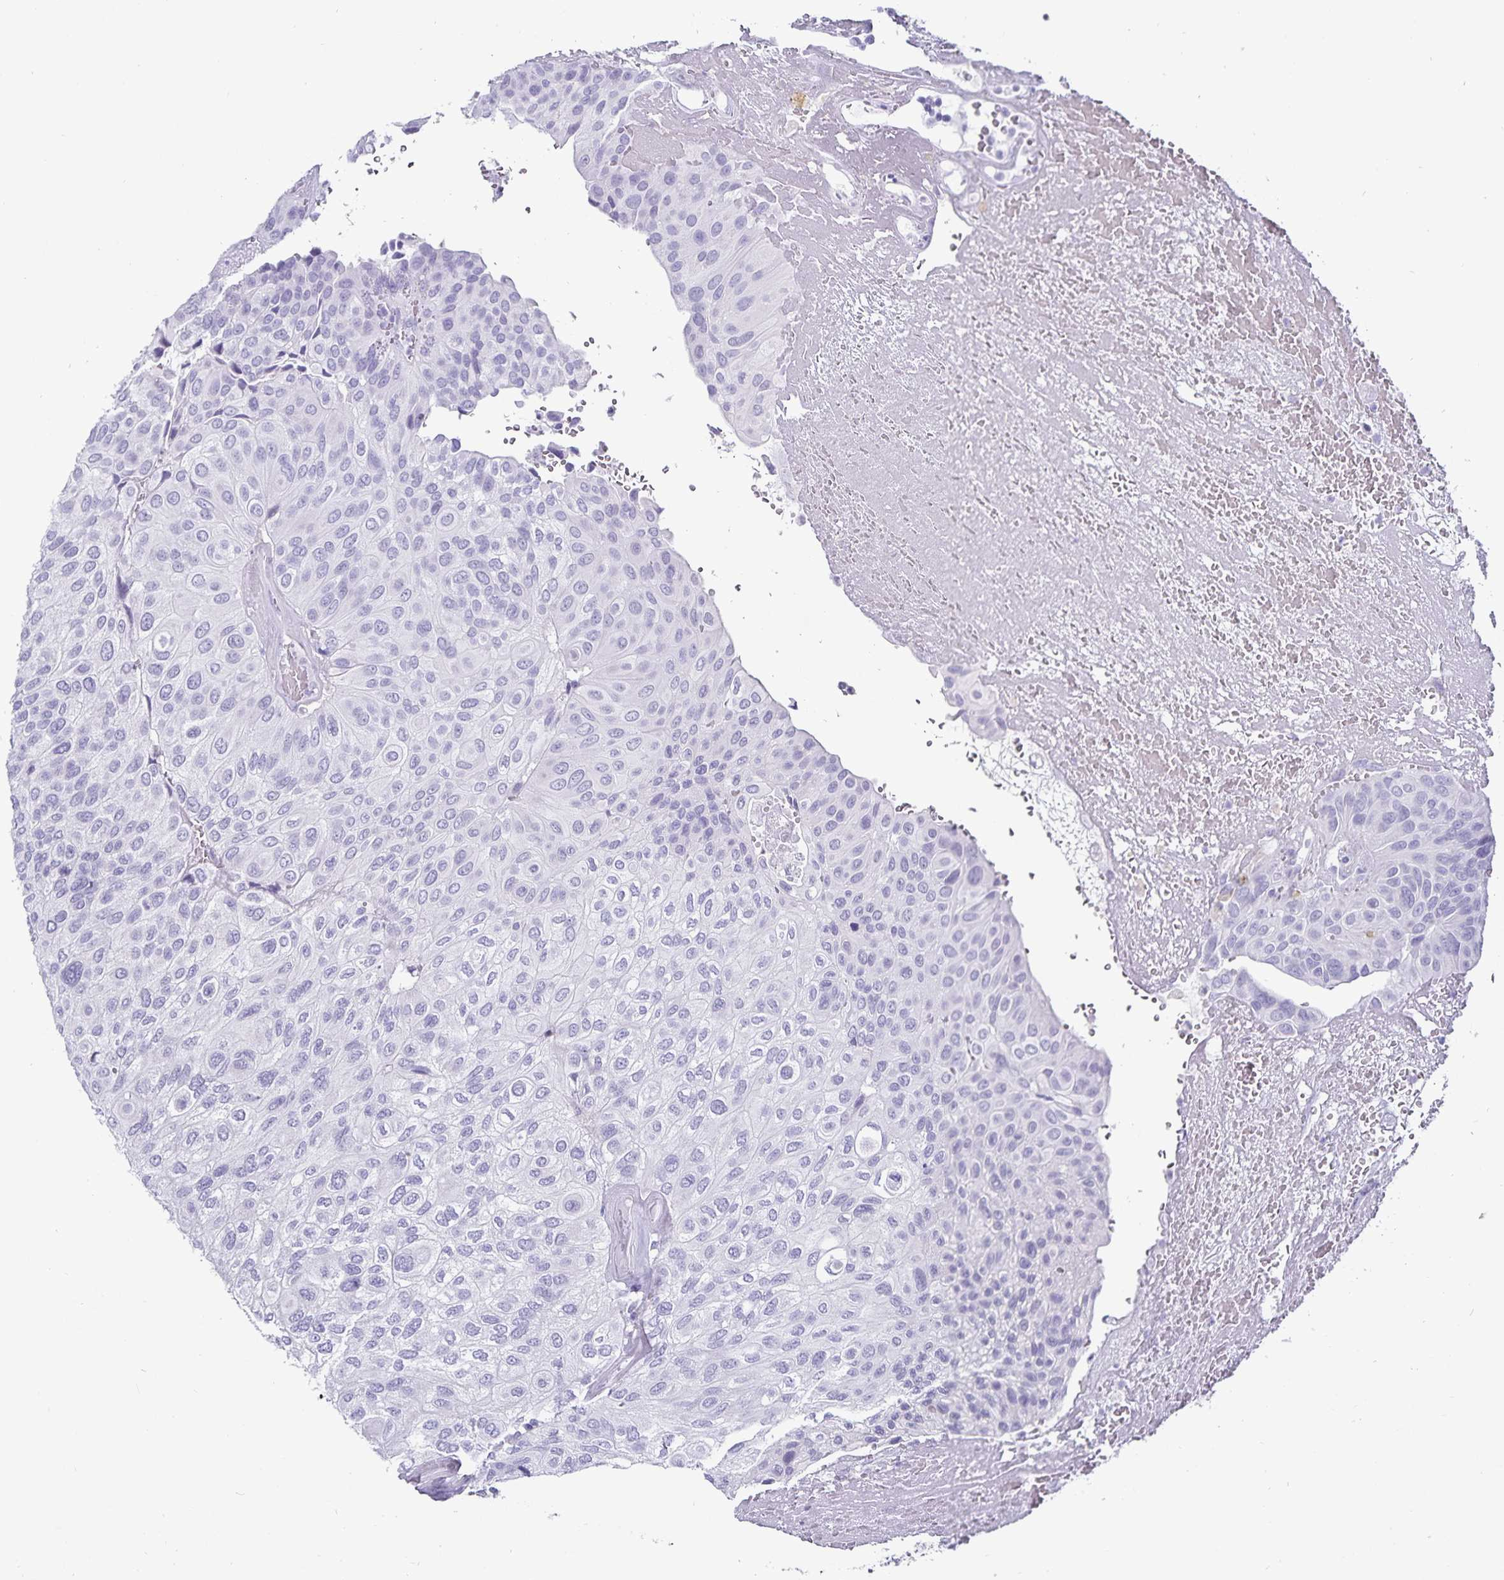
{"staining": {"intensity": "negative", "quantity": "none", "location": "none"}, "tissue": "urothelial cancer", "cell_type": "Tumor cells", "image_type": "cancer", "snomed": [{"axis": "morphology", "description": "Urothelial carcinoma, High grade"}, {"axis": "topography", "description": "Urinary bladder"}], "caption": "Immunohistochemistry of high-grade urothelial carcinoma reveals no expression in tumor cells. (DAB (3,3'-diaminobenzidine) IHC visualized using brightfield microscopy, high magnification).", "gene": "DEFA6", "patient": {"sex": "male", "age": 66}}